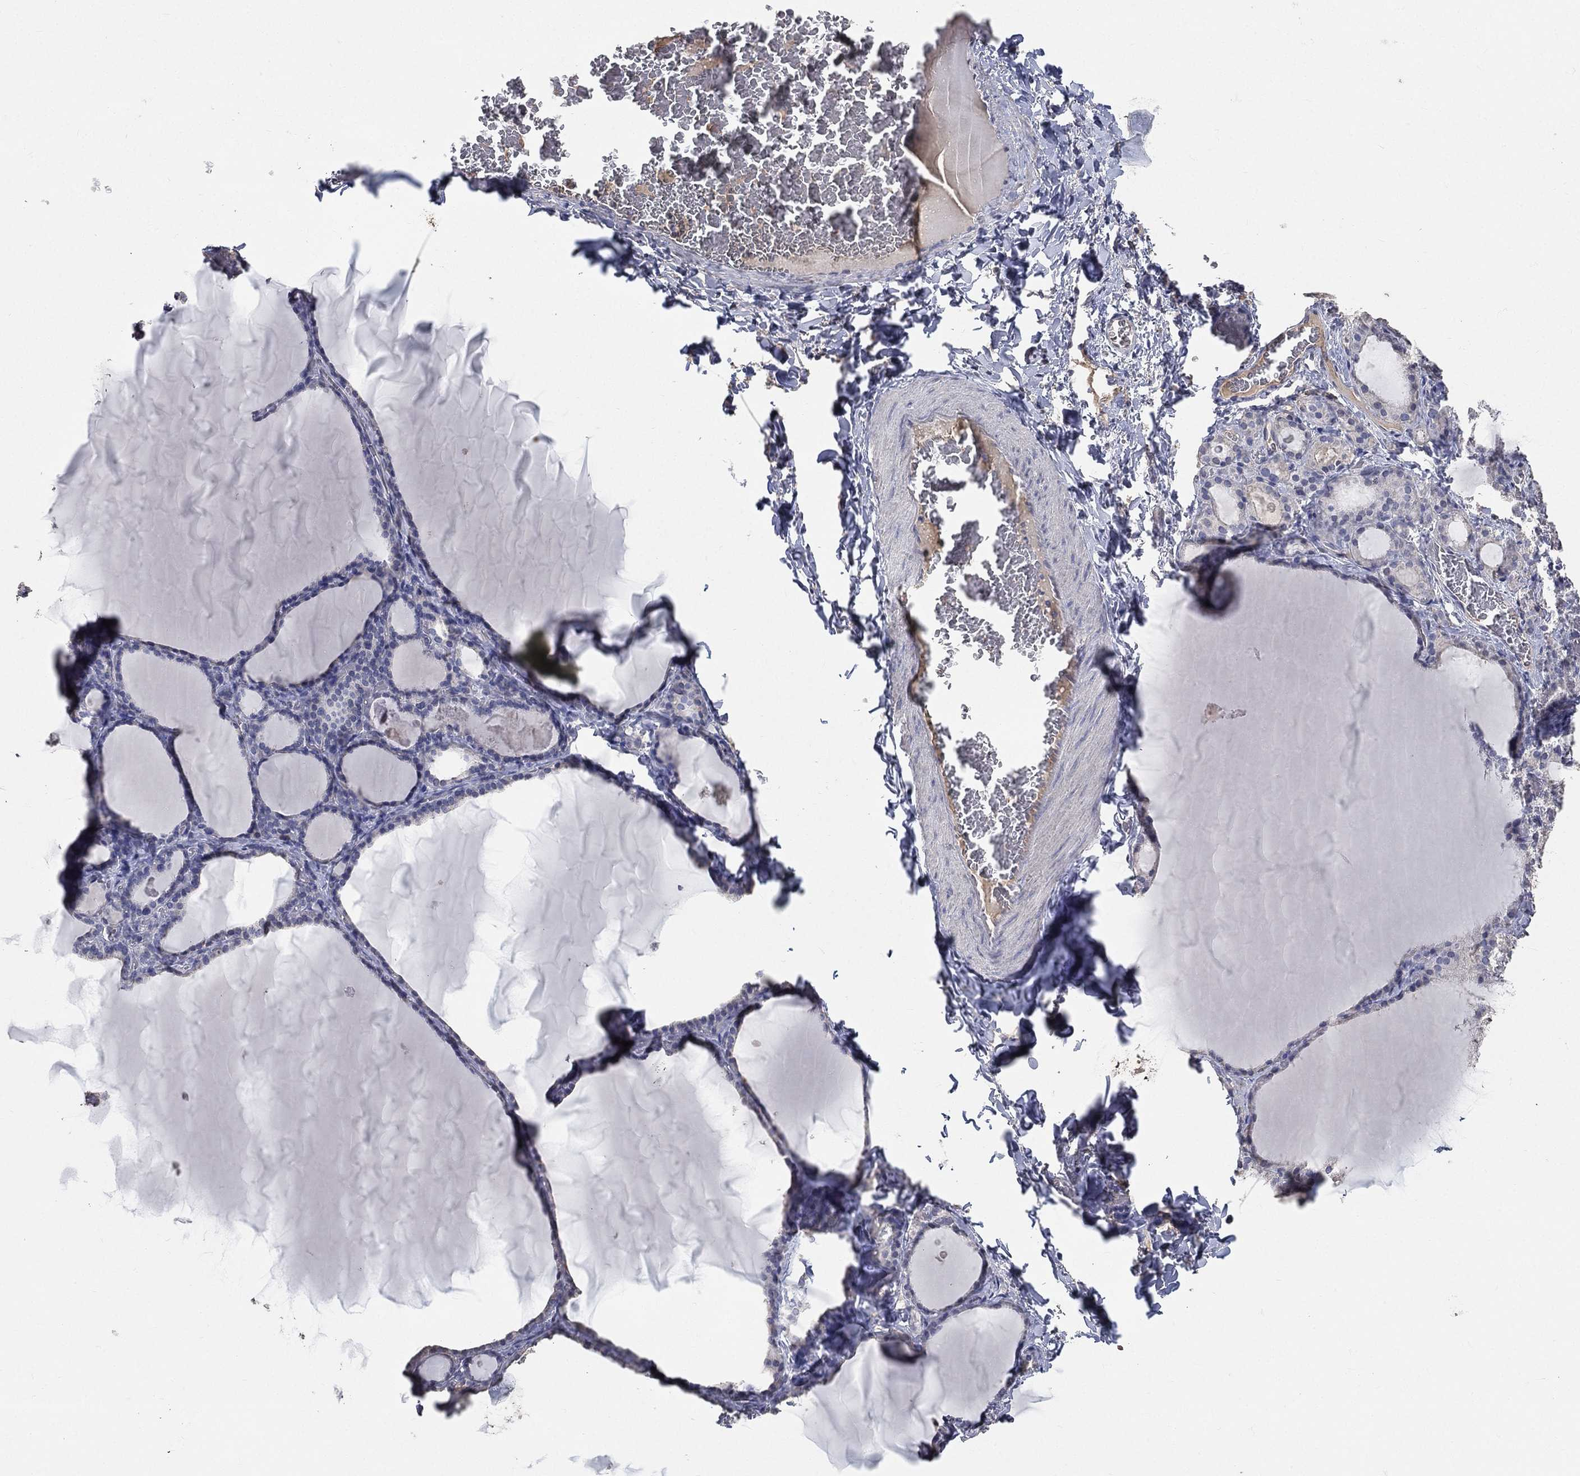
{"staining": {"intensity": "negative", "quantity": "none", "location": "none"}, "tissue": "thyroid gland", "cell_type": "Glandular cells", "image_type": "normal", "snomed": [{"axis": "morphology", "description": "Normal tissue, NOS"}, {"axis": "morphology", "description": "Hyperplasia, NOS"}, {"axis": "topography", "description": "Thyroid gland"}], "caption": "High magnification brightfield microscopy of unremarkable thyroid gland stained with DAB (3,3'-diaminobenzidine) (brown) and counterstained with hematoxylin (blue): glandular cells show no significant positivity. (Brightfield microscopy of DAB immunohistochemistry (IHC) at high magnification).", "gene": "SNAP25", "patient": {"sex": "female", "age": 27}}